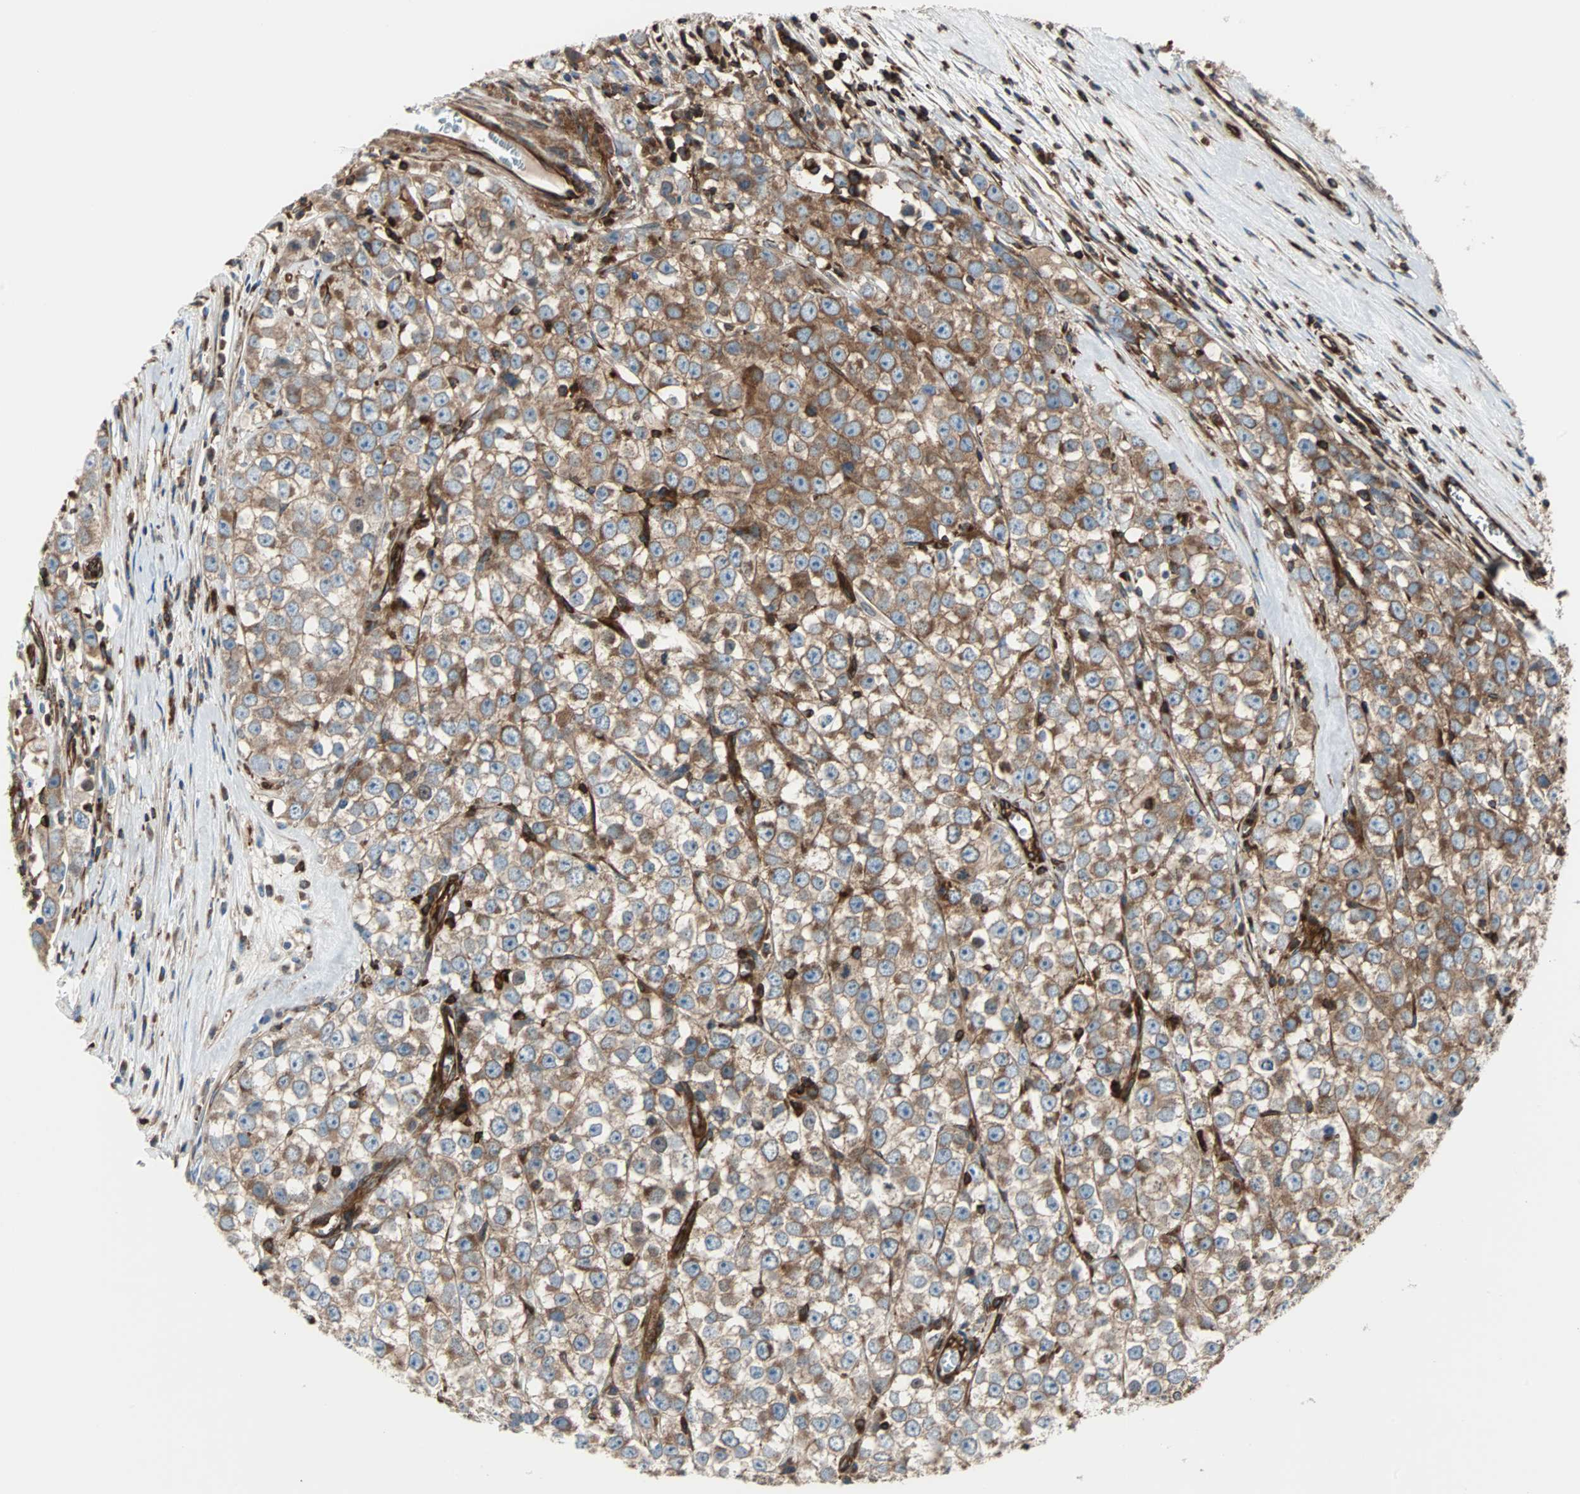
{"staining": {"intensity": "moderate", "quantity": ">75%", "location": "cytoplasmic/membranous"}, "tissue": "testis cancer", "cell_type": "Tumor cells", "image_type": "cancer", "snomed": [{"axis": "morphology", "description": "Seminoma, NOS"}, {"axis": "morphology", "description": "Carcinoma, Embryonal, NOS"}, {"axis": "topography", "description": "Testis"}], "caption": "Protein staining of seminoma (testis) tissue shows moderate cytoplasmic/membranous staining in approximately >75% of tumor cells. The protein of interest is stained brown, and the nuclei are stained in blue (DAB (3,3'-diaminobenzidine) IHC with brightfield microscopy, high magnification).", "gene": "RELA", "patient": {"sex": "male", "age": 52}}